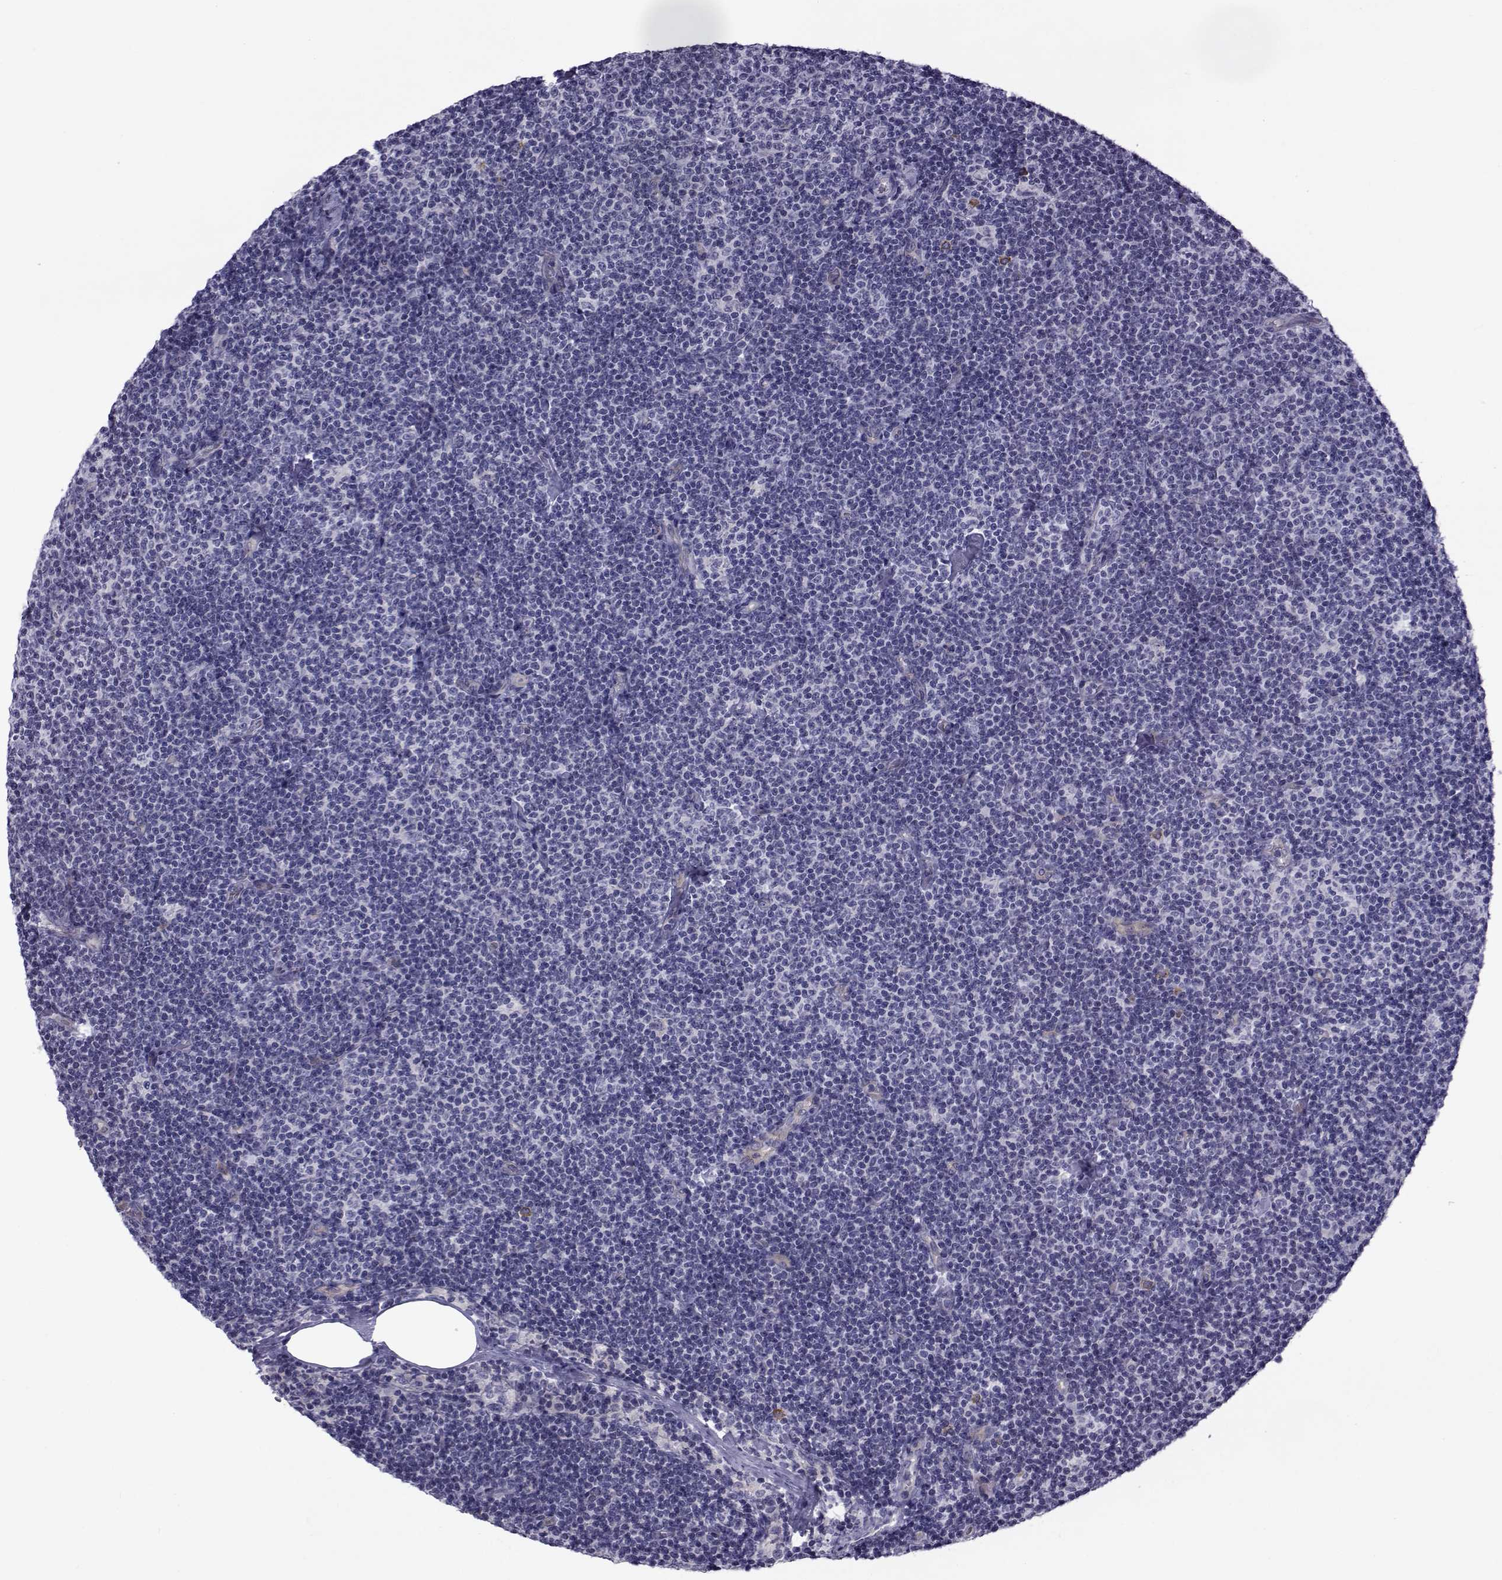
{"staining": {"intensity": "negative", "quantity": "none", "location": "none"}, "tissue": "lymphoma", "cell_type": "Tumor cells", "image_type": "cancer", "snomed": [{"axis": "morphology", "description": "Malignant lymphoma, non-Hodgkin's type, Low grade"}, {"axis": "topography", "description": "Lymph node"}], "caption": "Lymphoma was stained to show a protein in brown. There is no significant expression in tumor cells.", "gene": "COL22A1", "patient": {"sex": "male", "age": 81}}